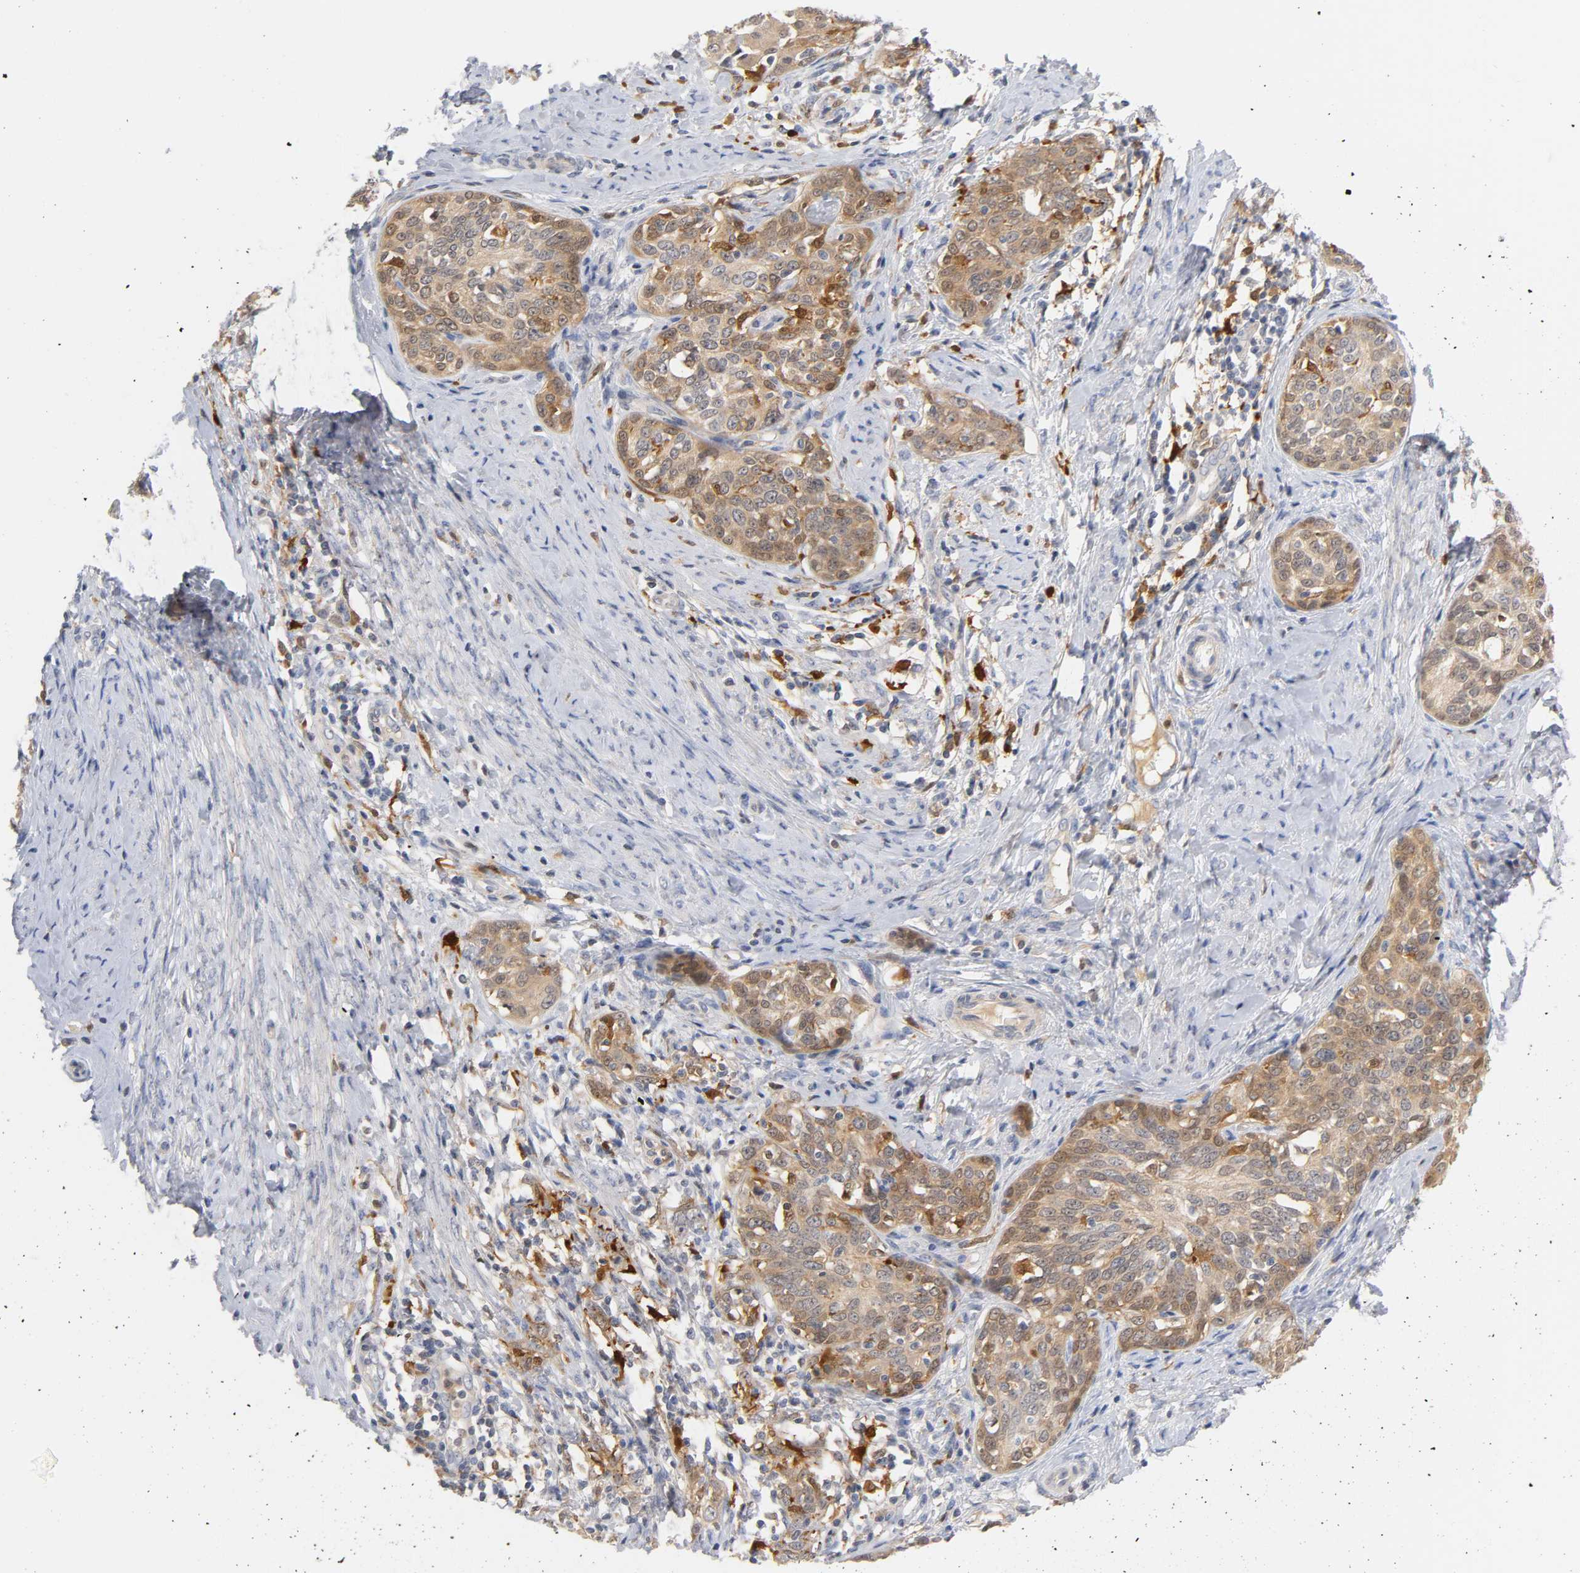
{"staining": {"intensity": "moderate", "quantity": ">75%", "location": "cytoplasmic/membranous,nuclear"}, "tissue": "cervical cancer", "cell_type": "Tumor cells", "image_type": "cancer", "snomed": [{"axis": "morphology", "description": "Squamous cell carcinoma, NOS"}, {"axis": "morphology", "description": "Adenocarcinoma, NOS"}, {"axis": "topography", "description": "Cervix"}], "caption": "Approximately >75% of tumor cells in human cervical adenocarcinoma exhibit moderate cytoplasmic/membranous and nuclear protein expression as visualized by brown immunohistochemical staining.", "gene": "IL18", "patient": {"sex": "female", "age": 52}}